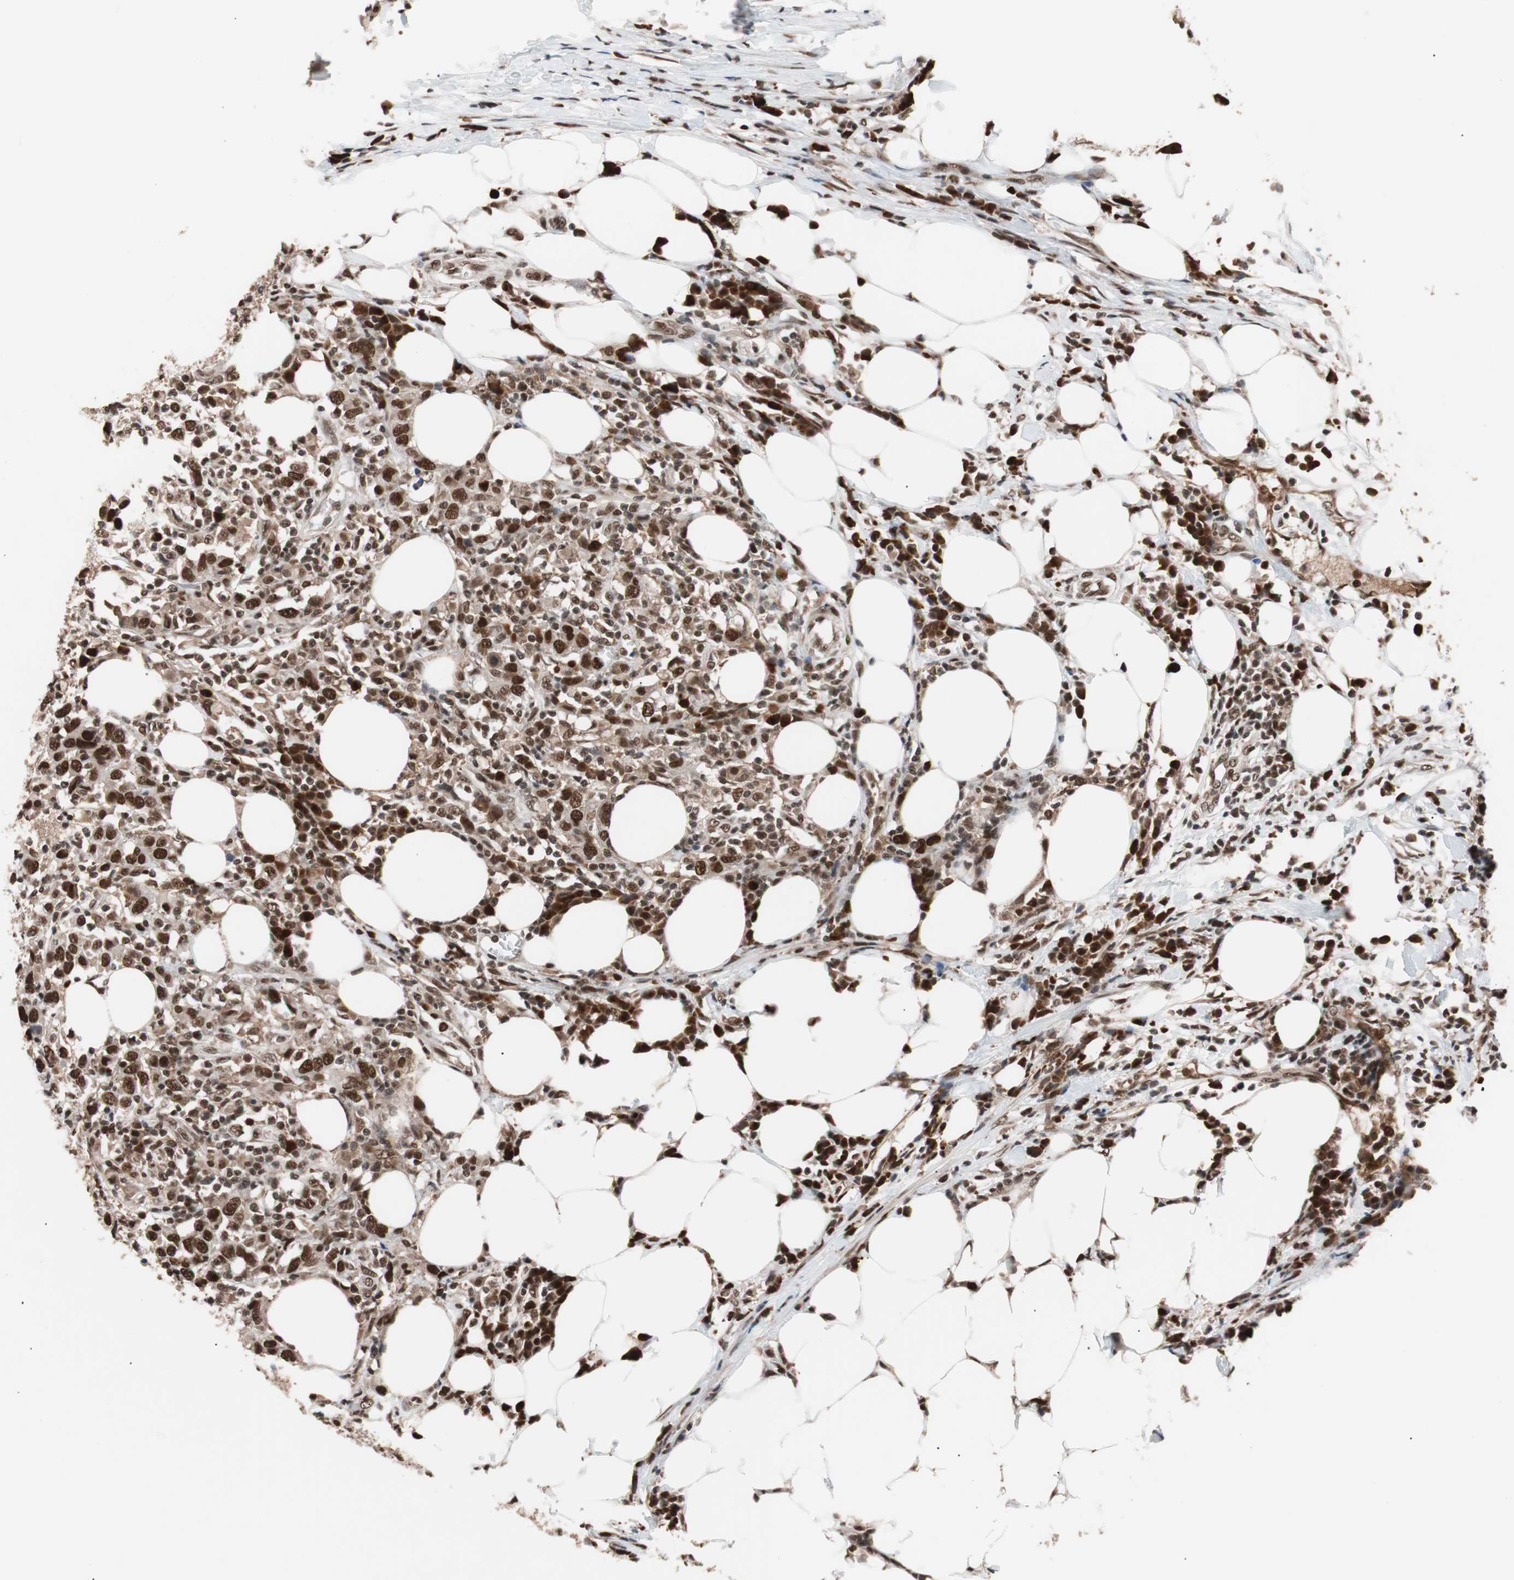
{"staining": {"intensity": "strong", "quantity": ">75%", "location": "nuclear"}, "tissue": "urothelial cancer", "cell_type": "Tumor cells", "image_type": "cancer", "snomed": [{"axis": "morphology", "description": "Urothelial carcinoma, High grade"}, {"axis": "topography", "description": "Urinary bladder"}], "caption": "This micrograph exhibits immunohistochemistry (IHC) staining of human urothelial cancer, with high strong nuclear staining in approximately >75% of tumor cells.", "gene": "CHAMP1", "patient": {"sex": "male", "age": 61}}